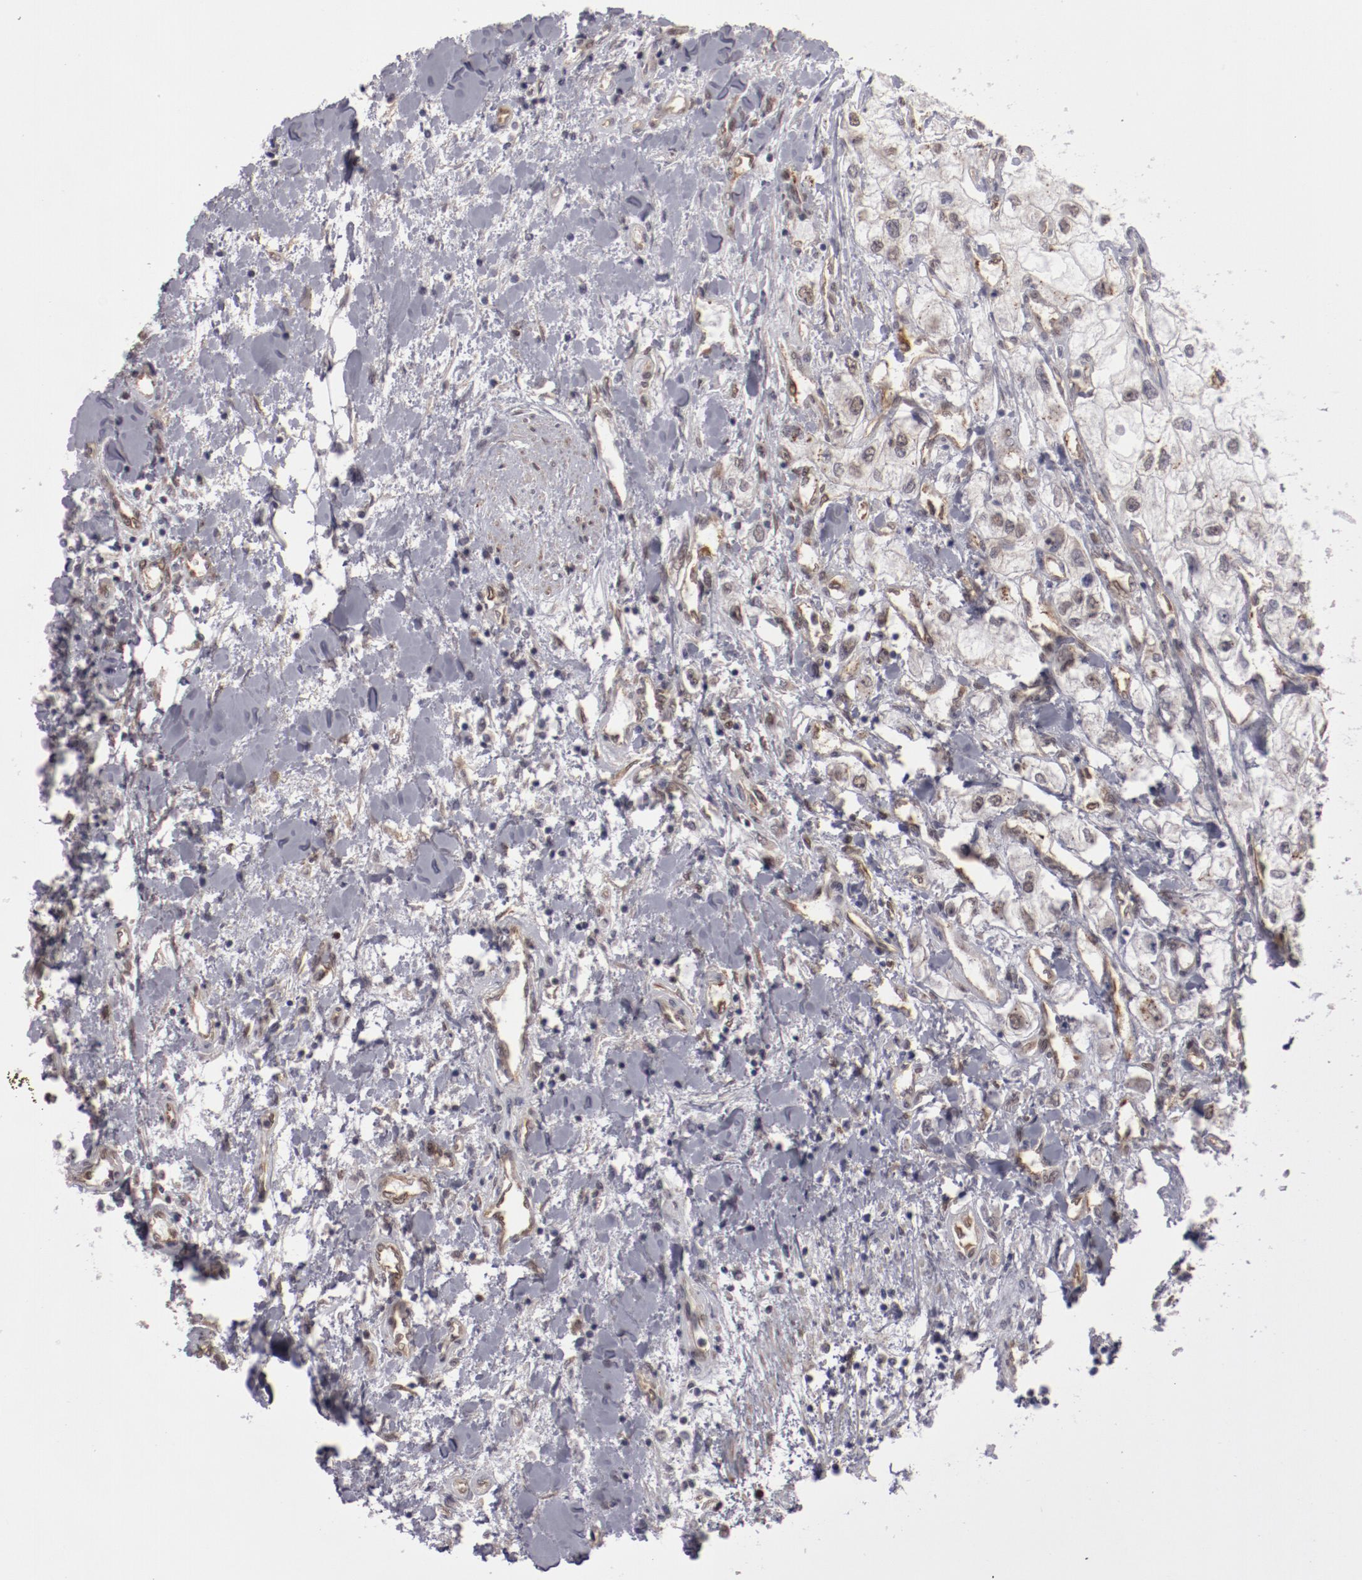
{"staining": {"intensity": "negative", "quantity": "none", "location": "none"}, "tissue": "renal cancer", "cell_type": "Tumor cells", "image_type": "cancer", "snomed": [{"axis": "morphology", "description": "Adenocarcinoma, NOS"}, {"axis": "topography", "description": "Kidney"}], "caption": "High power microscopy histopathology image of an immunohistochemistry micrograph of renal cancer, revealing no significant positivity in tumor cells.", "gene": "LEF1", "patient": {"sex": "male", "age": 57}}